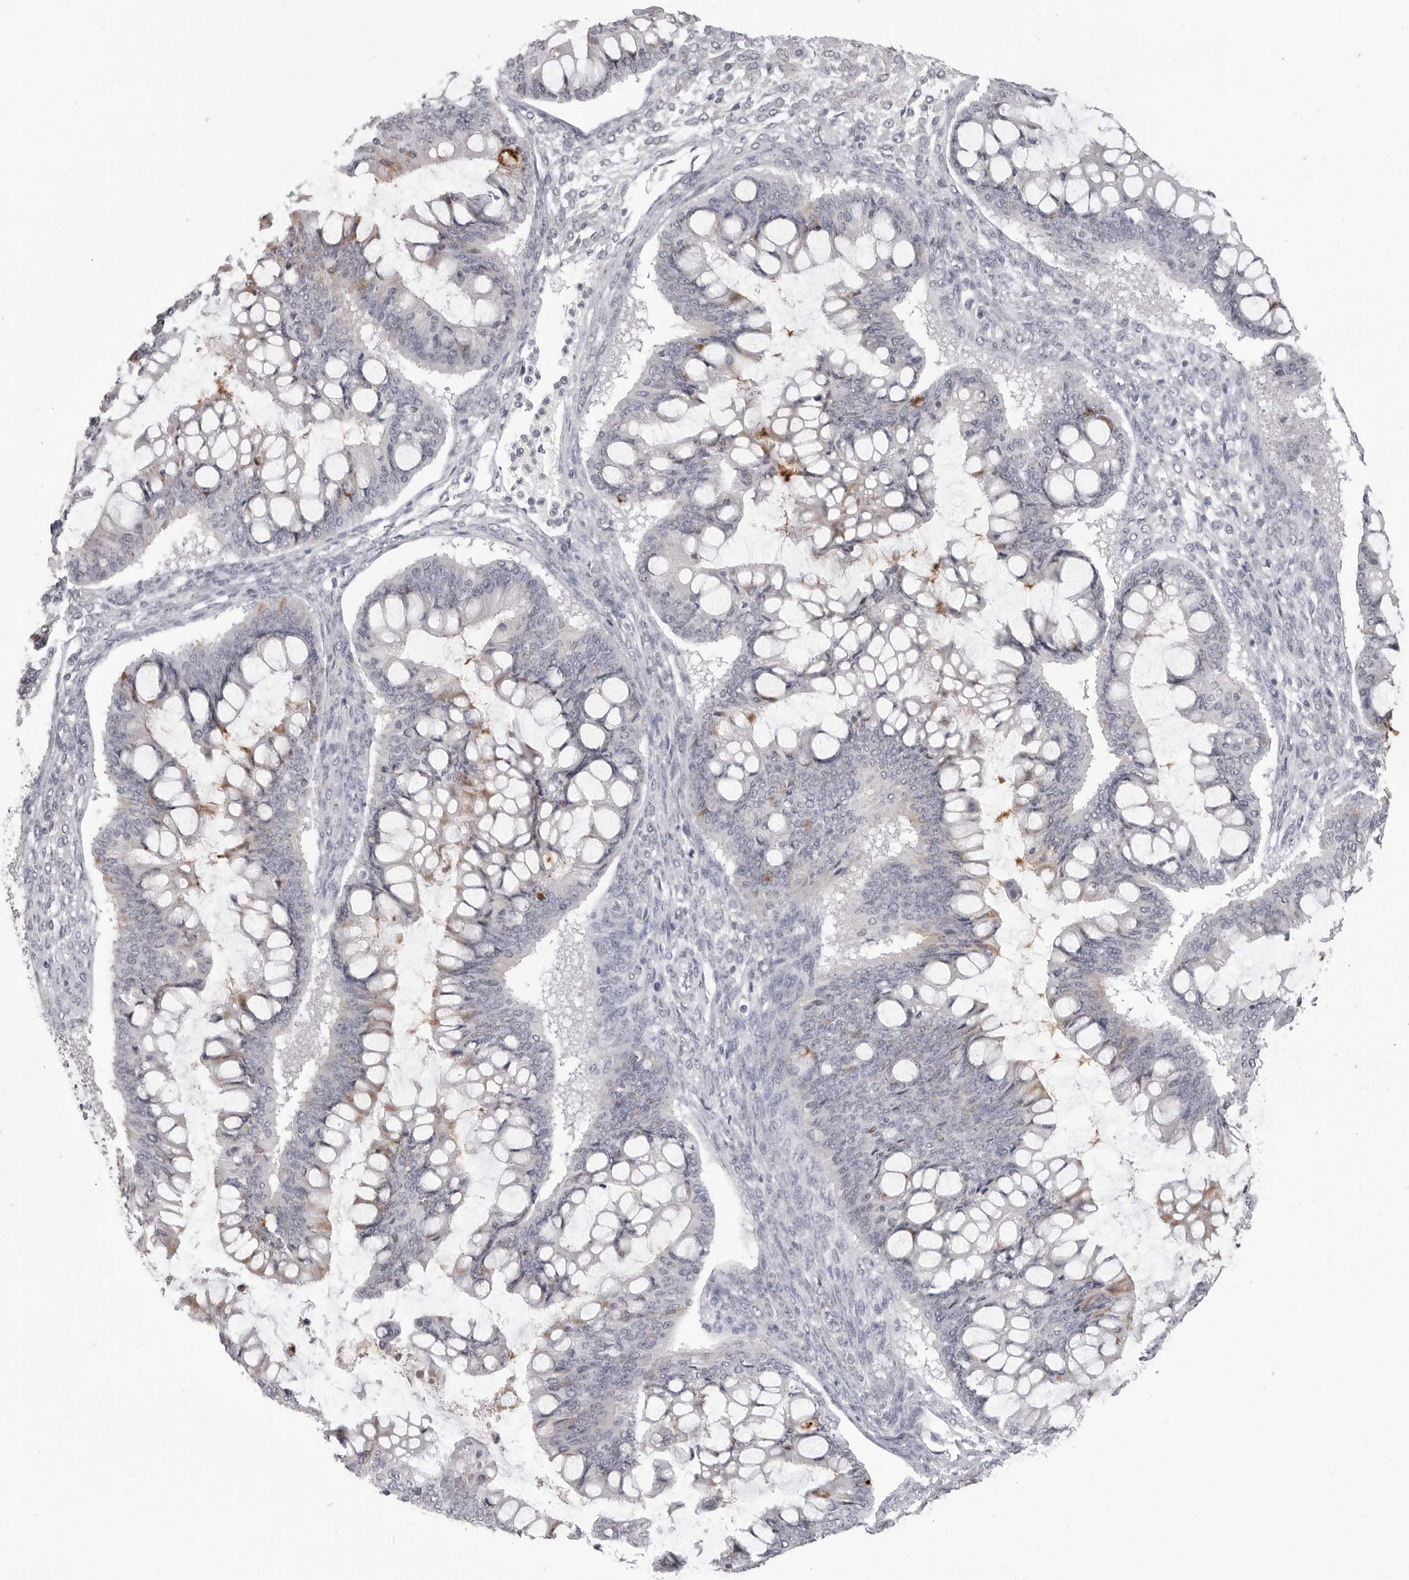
{"staining": {"intensity": "weak", "quantity": "<25%", "location": "cytoplasmic/membranous"}, "tissue": "ovarian cancer", "cell_type": "Tumor cells", "image_type": "cancer", "snomed": [{"axis": "morphology", "description": "Cystadenocarcinoma, mucinous, NOS"}, {"axis": "topography", "description": "Ovary"}], "caption": "High magnification brightfield microscopy of ovarian mucinous cystadenocarcinoma stained with DAB (brown) and counterstained with hematoxylin (blue): tumor cells show no significant positivity. Brightfield microscopy of immunohistochemistry stained with DAB (brown) and hematoxylin (blue), captured at high magnification.", "gene": "PRSS1", "patient": {"sex": "female", "age": 73}}